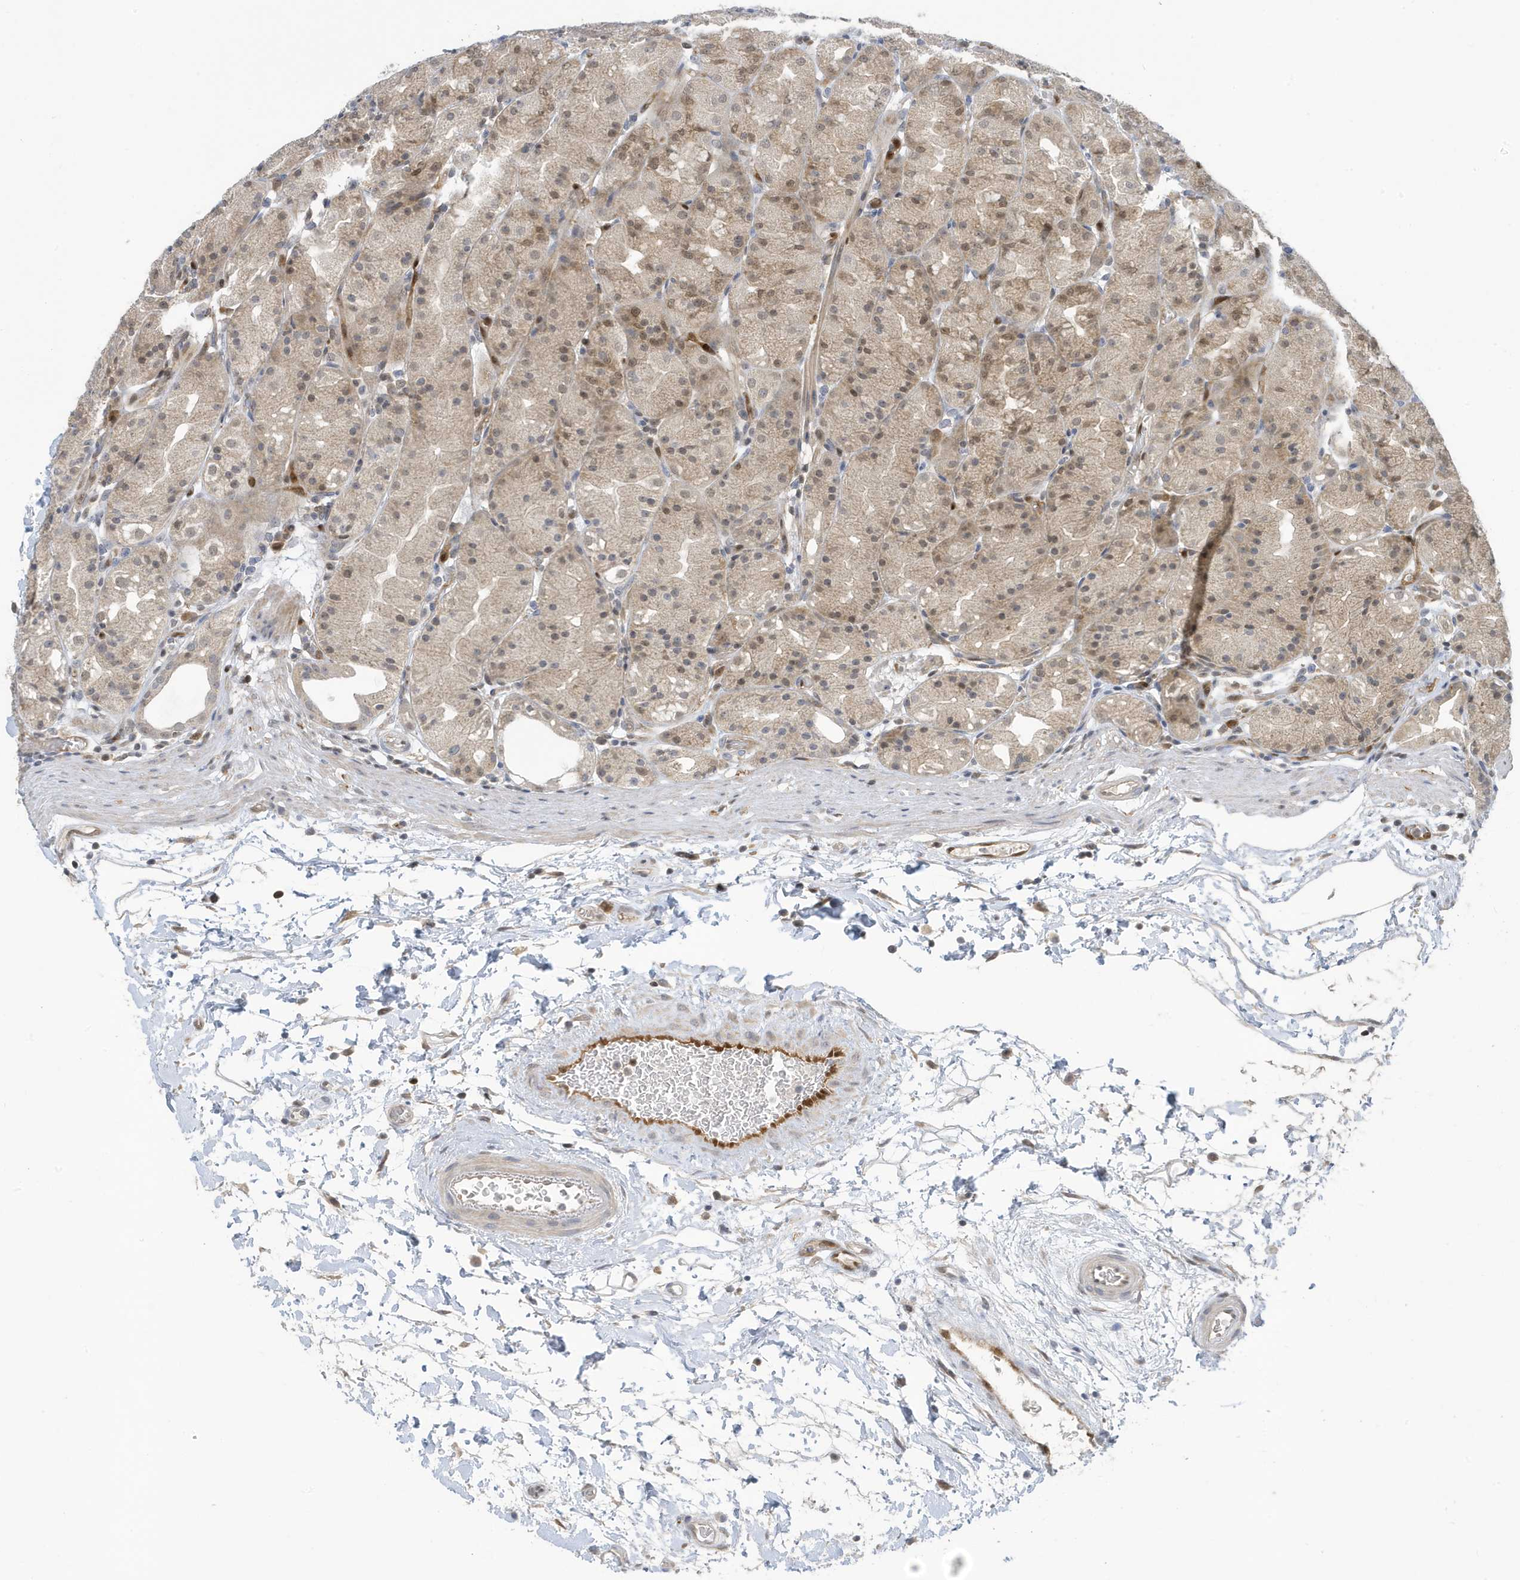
{"staining": {"intensity": "weak", "quantity": ">75%", "location": "cytoplasmic/membranous,nuclear"}, "tissue": "stomach", "cell_type": "Glandular cells", "image_type": "normal", "snomed": [{"axis": "morphology", "description": "Normal tissue, NOS"}, {"axis": "topography", "description": "Stomach, upper"}], "caption": "Glandular cells reveal weak cytoplasmic/membranous,nuclear positivity in approximately >75% of cells in unremarkable stomach. The protein is stained brown, and the nuclei are stained in blue (DAB (3,3'-diaminobenzidine) IHC with brightfield microscopy, high magnification).", "gene": "NCOA7", "patient": {"sex": "male", "age": 48}}